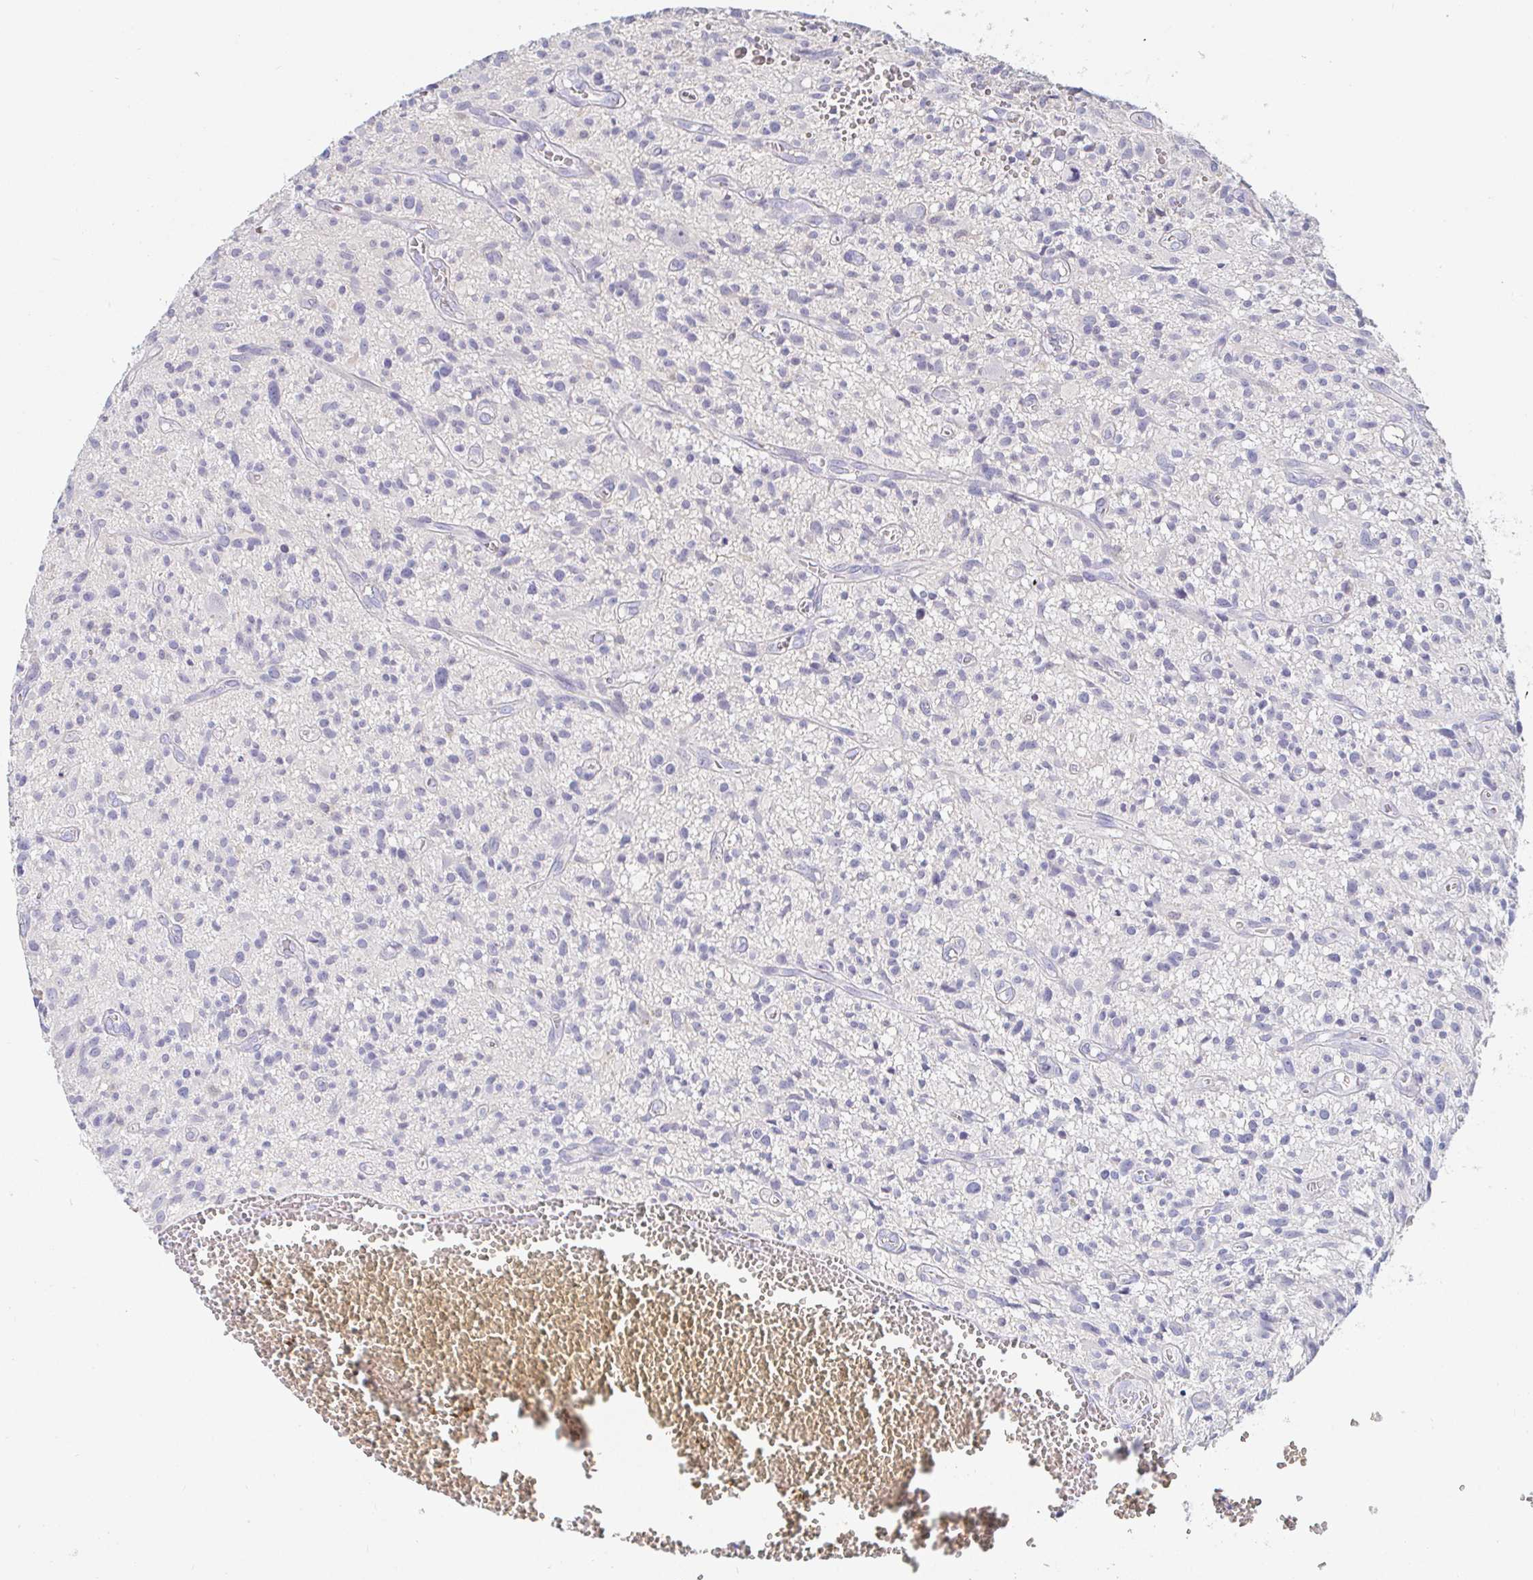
{"staining": {"intensity": "negative", "quantity": "none", "location": "none"}, "tissue": "glioma", "cell_type": "Tumor cells", "image_type": "cancer", "snomed": [{"axis": "morphology", "description": "Glioma, malignant, High grade"}, {"axis": "topography", "description": "Brain"}], "caption": "Glioma was stained to show a protein in brown. There is no significant positivity in tumor cells.", "gene": "PDE6B", "patient": {"sex": "male", "age": 75}}